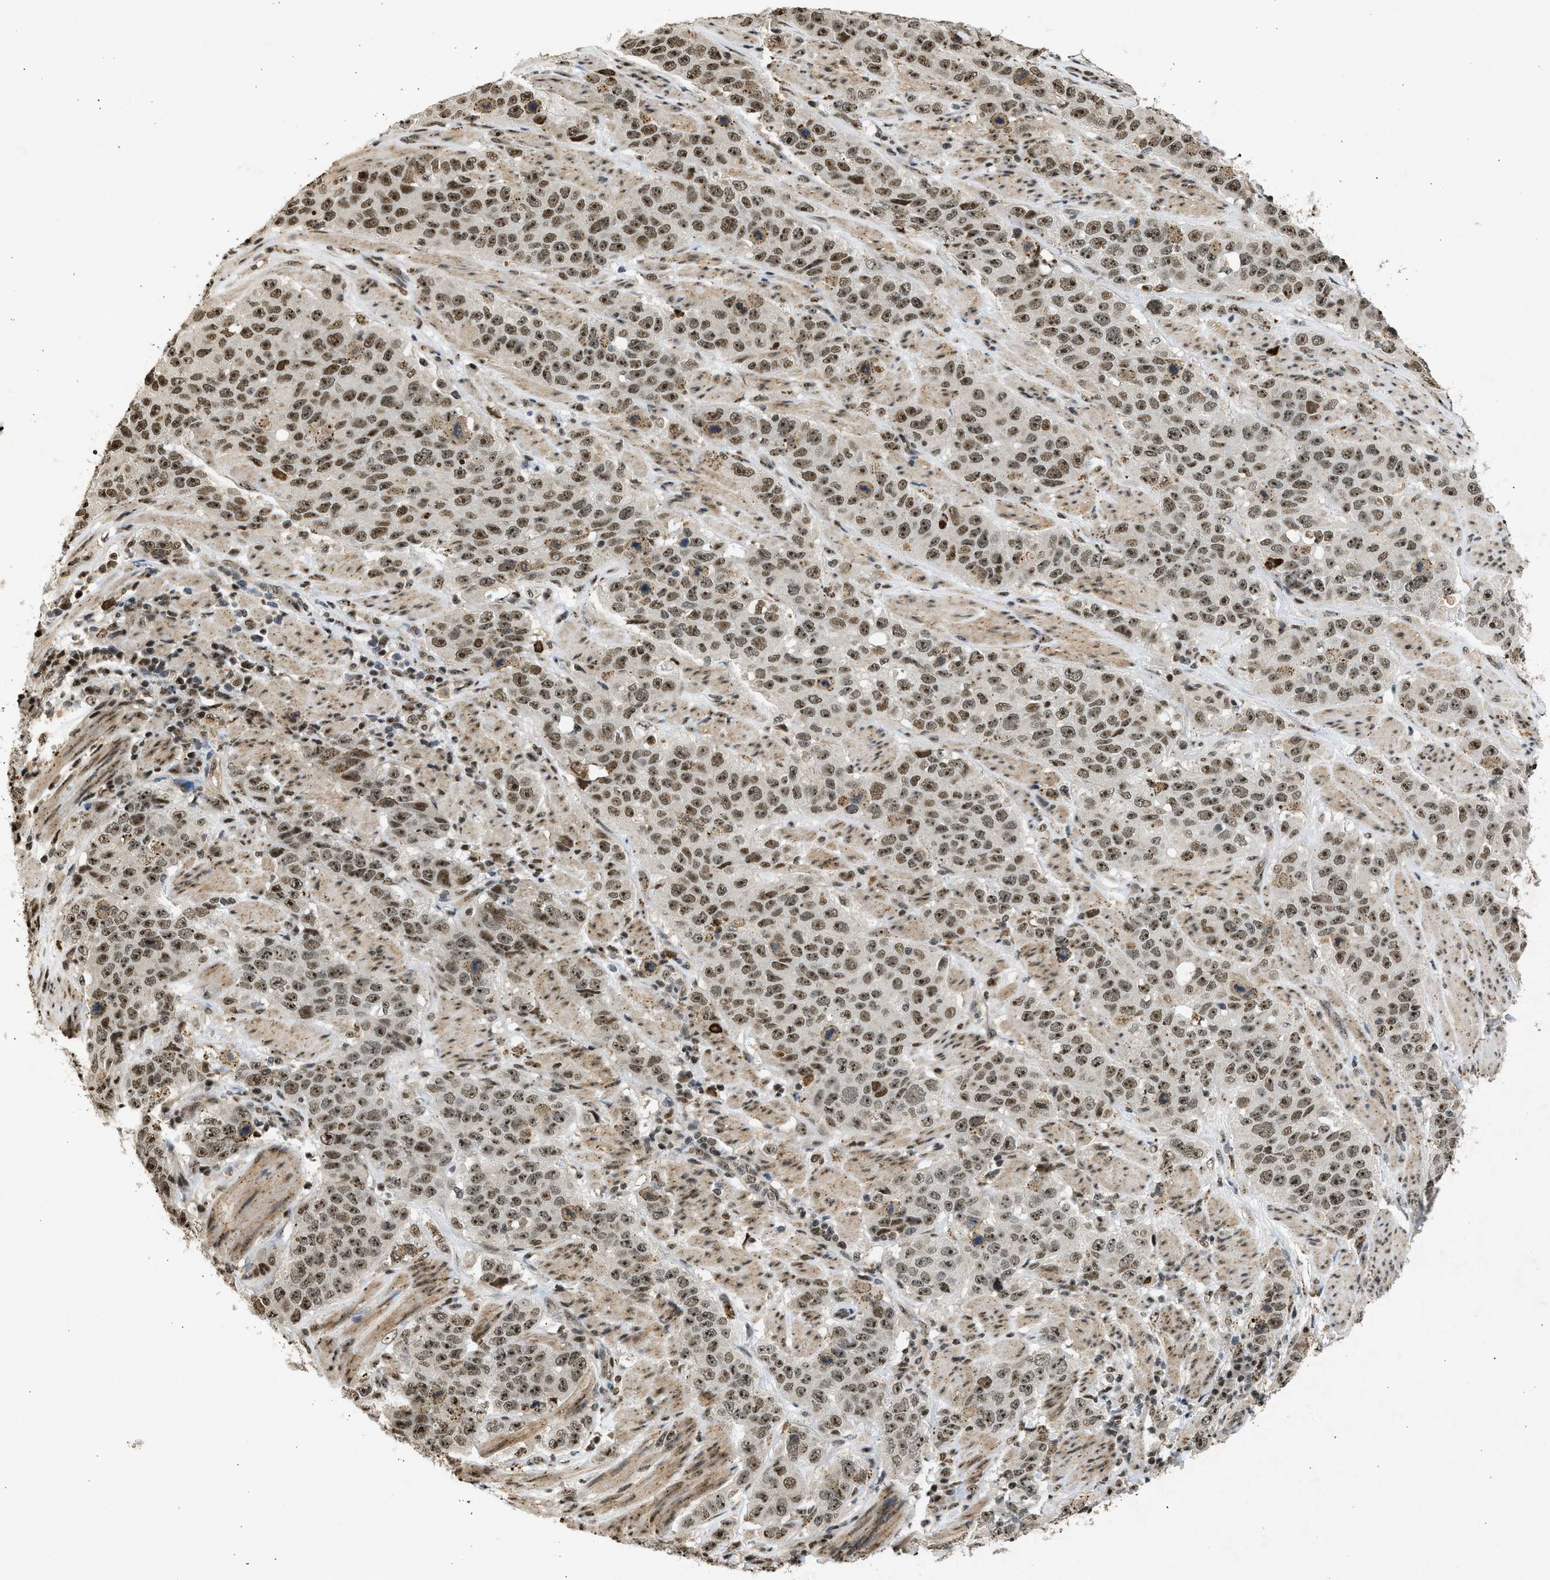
{"staining": {"intensity": "moderate", "quantity": ">75%", "location": "nuclear"}, "tissue": "stomach cancer", "cell_type": "Tumor cells", "image_type": "cancer", "snomed": [{"axis": "morphology", "description": "Adenocarcinoma, NOS"}, {"axis": "topography", "description": "Stomach"}], "caption": "Immunohistochemistry of human stomach adenocarcinoma reveals medium levels of moderate nuclear staining in approximately >75% of tumor cells.", "gene": "TFDP2", "patient": {"sex": "male", "age": 48}}